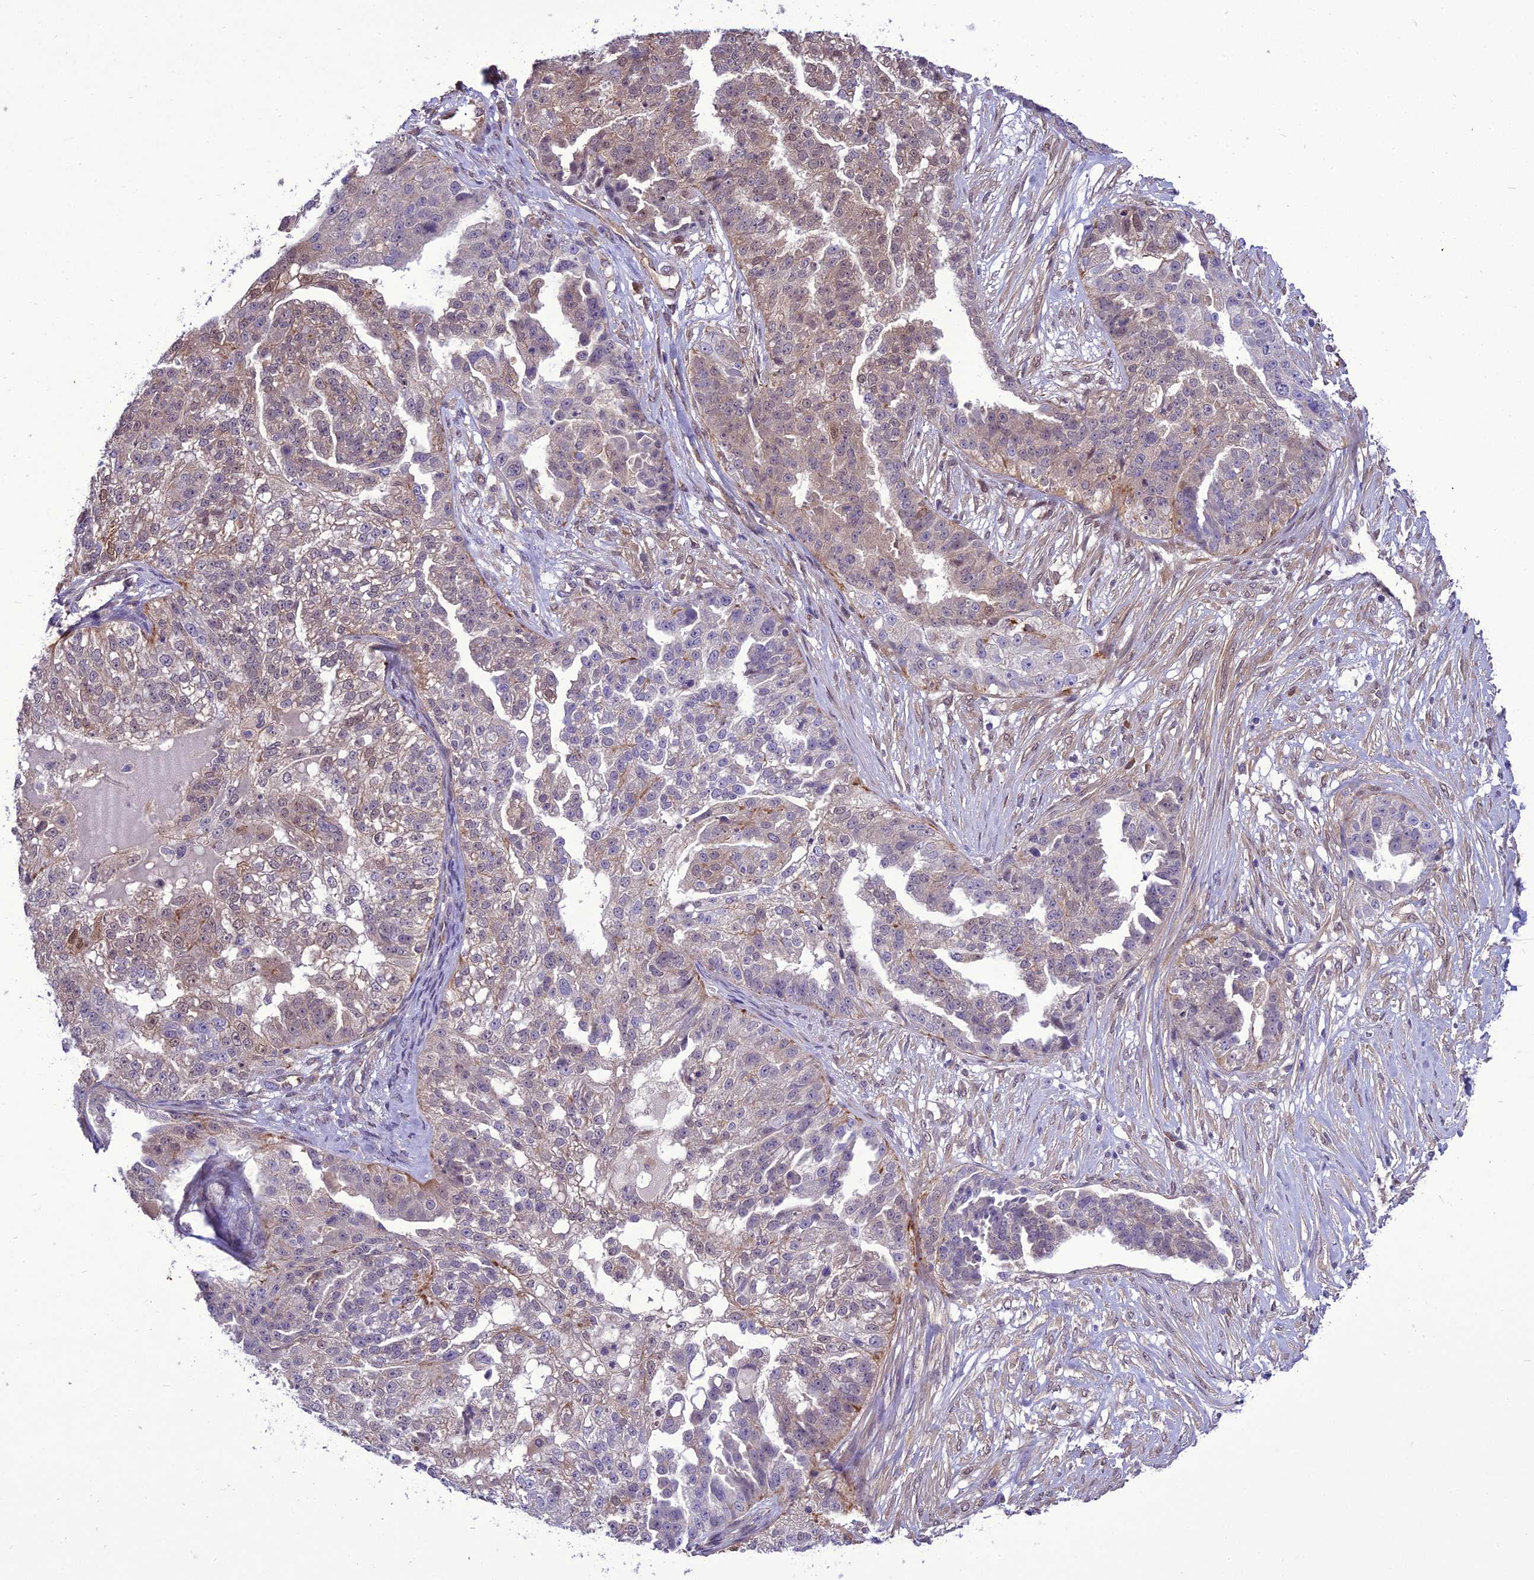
{"staining": {"intensity": "weak", "quantity": "<25%", "location": "cytoplasmic/membranous"}, "tissue": "ovarian cancer", "cell_type": "Tumor cells", "image_type": "cancer", "snomed": [{"axis": "morphology", "description": "Cystadenocarcinoma, serous, NOS"}, {"axis": "topography", "description": "Ovary"}], "caption": "This is an IHC histopathology image of serous cystadenocarcinoma (ovarian). There is no positivity in tumor cells.", "gene": "BORCS6", "patient": {"sex": "female", "age": 58}}